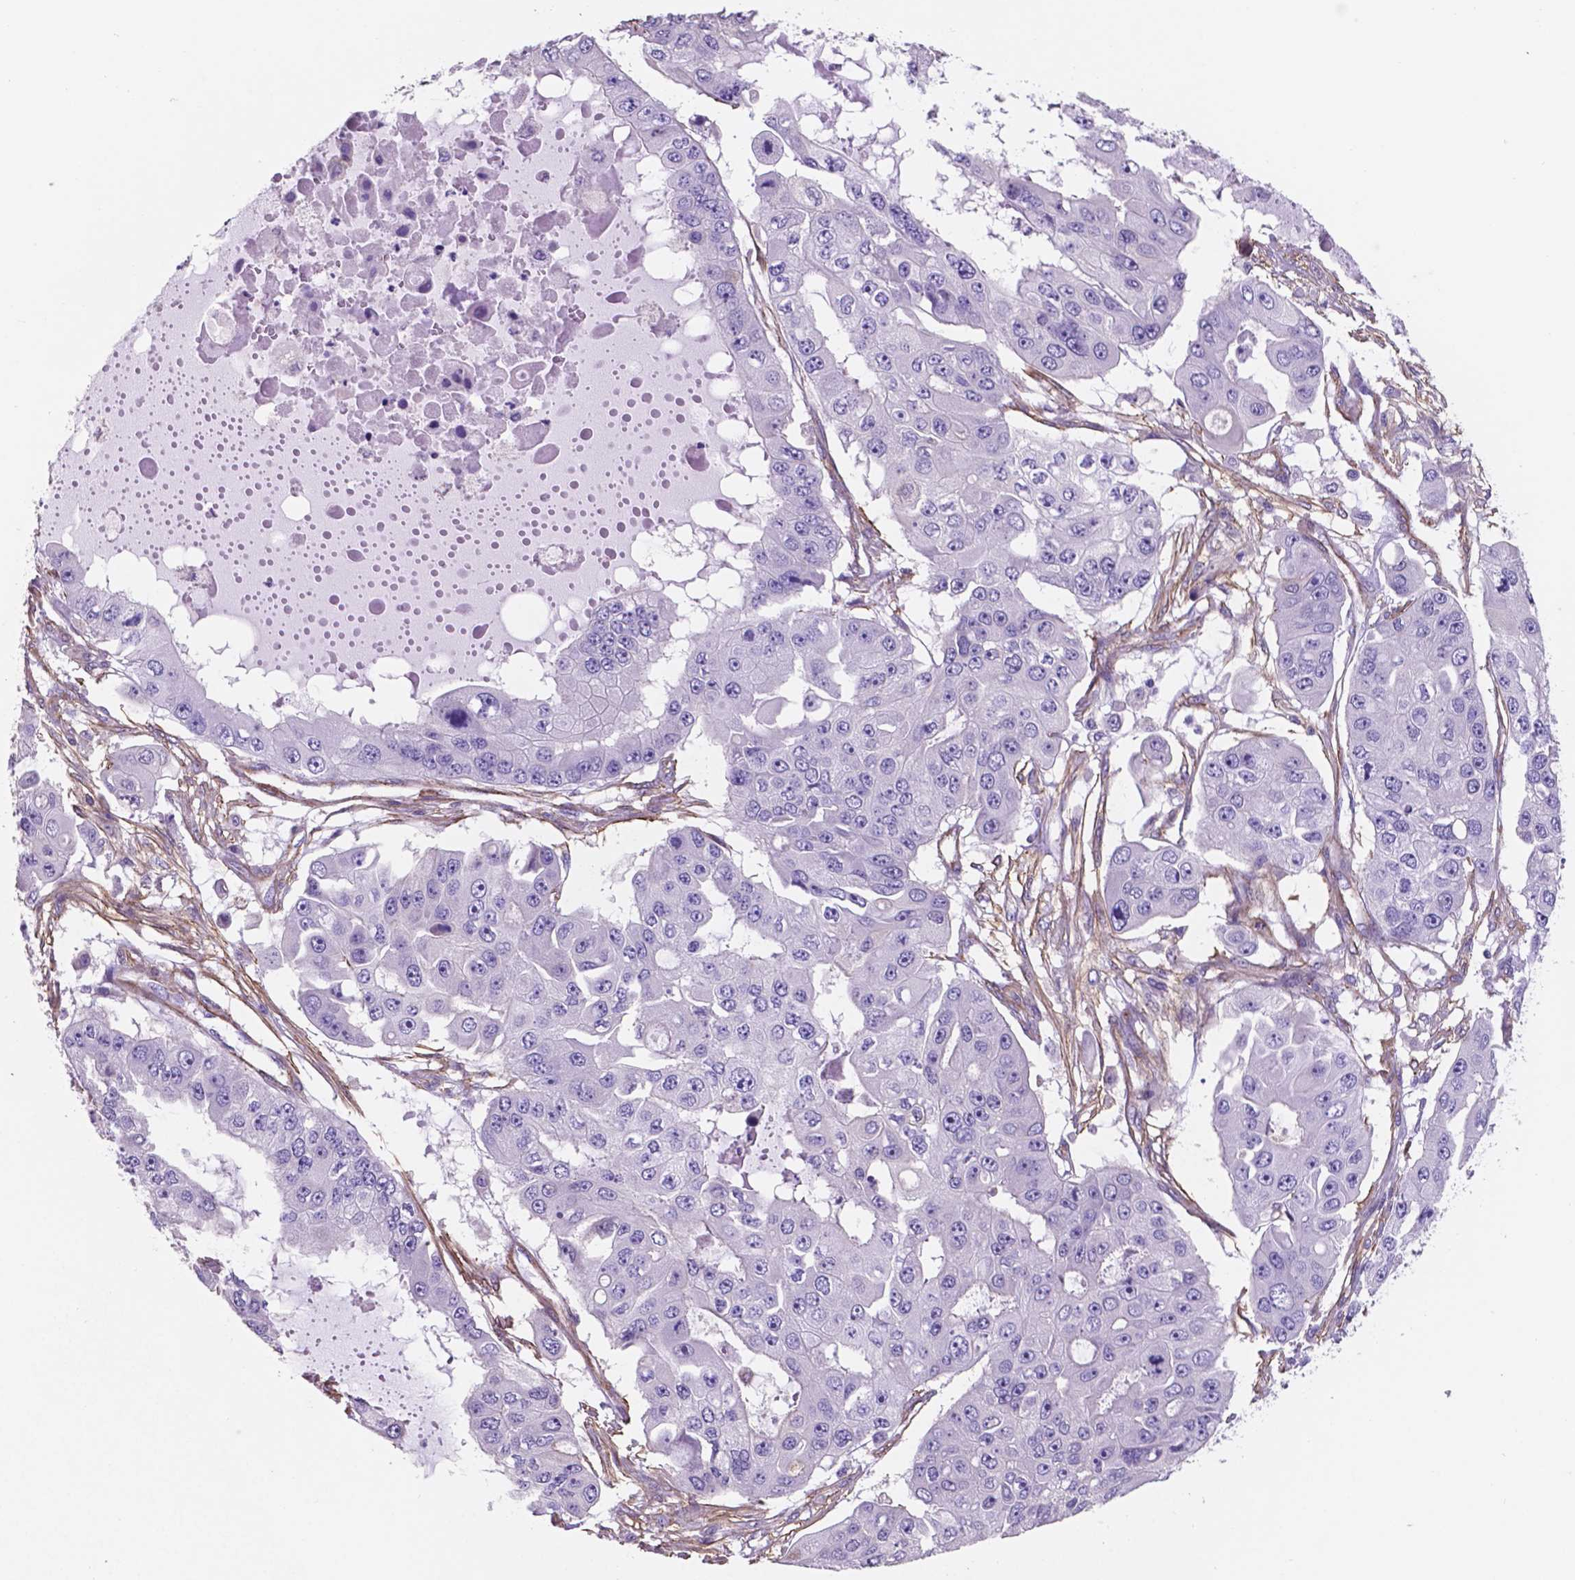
{"staining": {"intensity": "negative", "quantity": "none", "location": "none"}, "tissue": "ovarian cancer", "cell_type": "Tumor cells", "image_type": "cancer", "snomed": [{"axis": "morphology", "description": "Cystadenocarcinoma, serous, NOS"}, {"axis": "topography", "description": "Ovary"}], "caption": "Immunohistochemical staining of human ovarian cancer demonstrates no significant expression in tumor cells.", "gene": "TOR2A", "patient": {"sex": "female", "age": 56}}